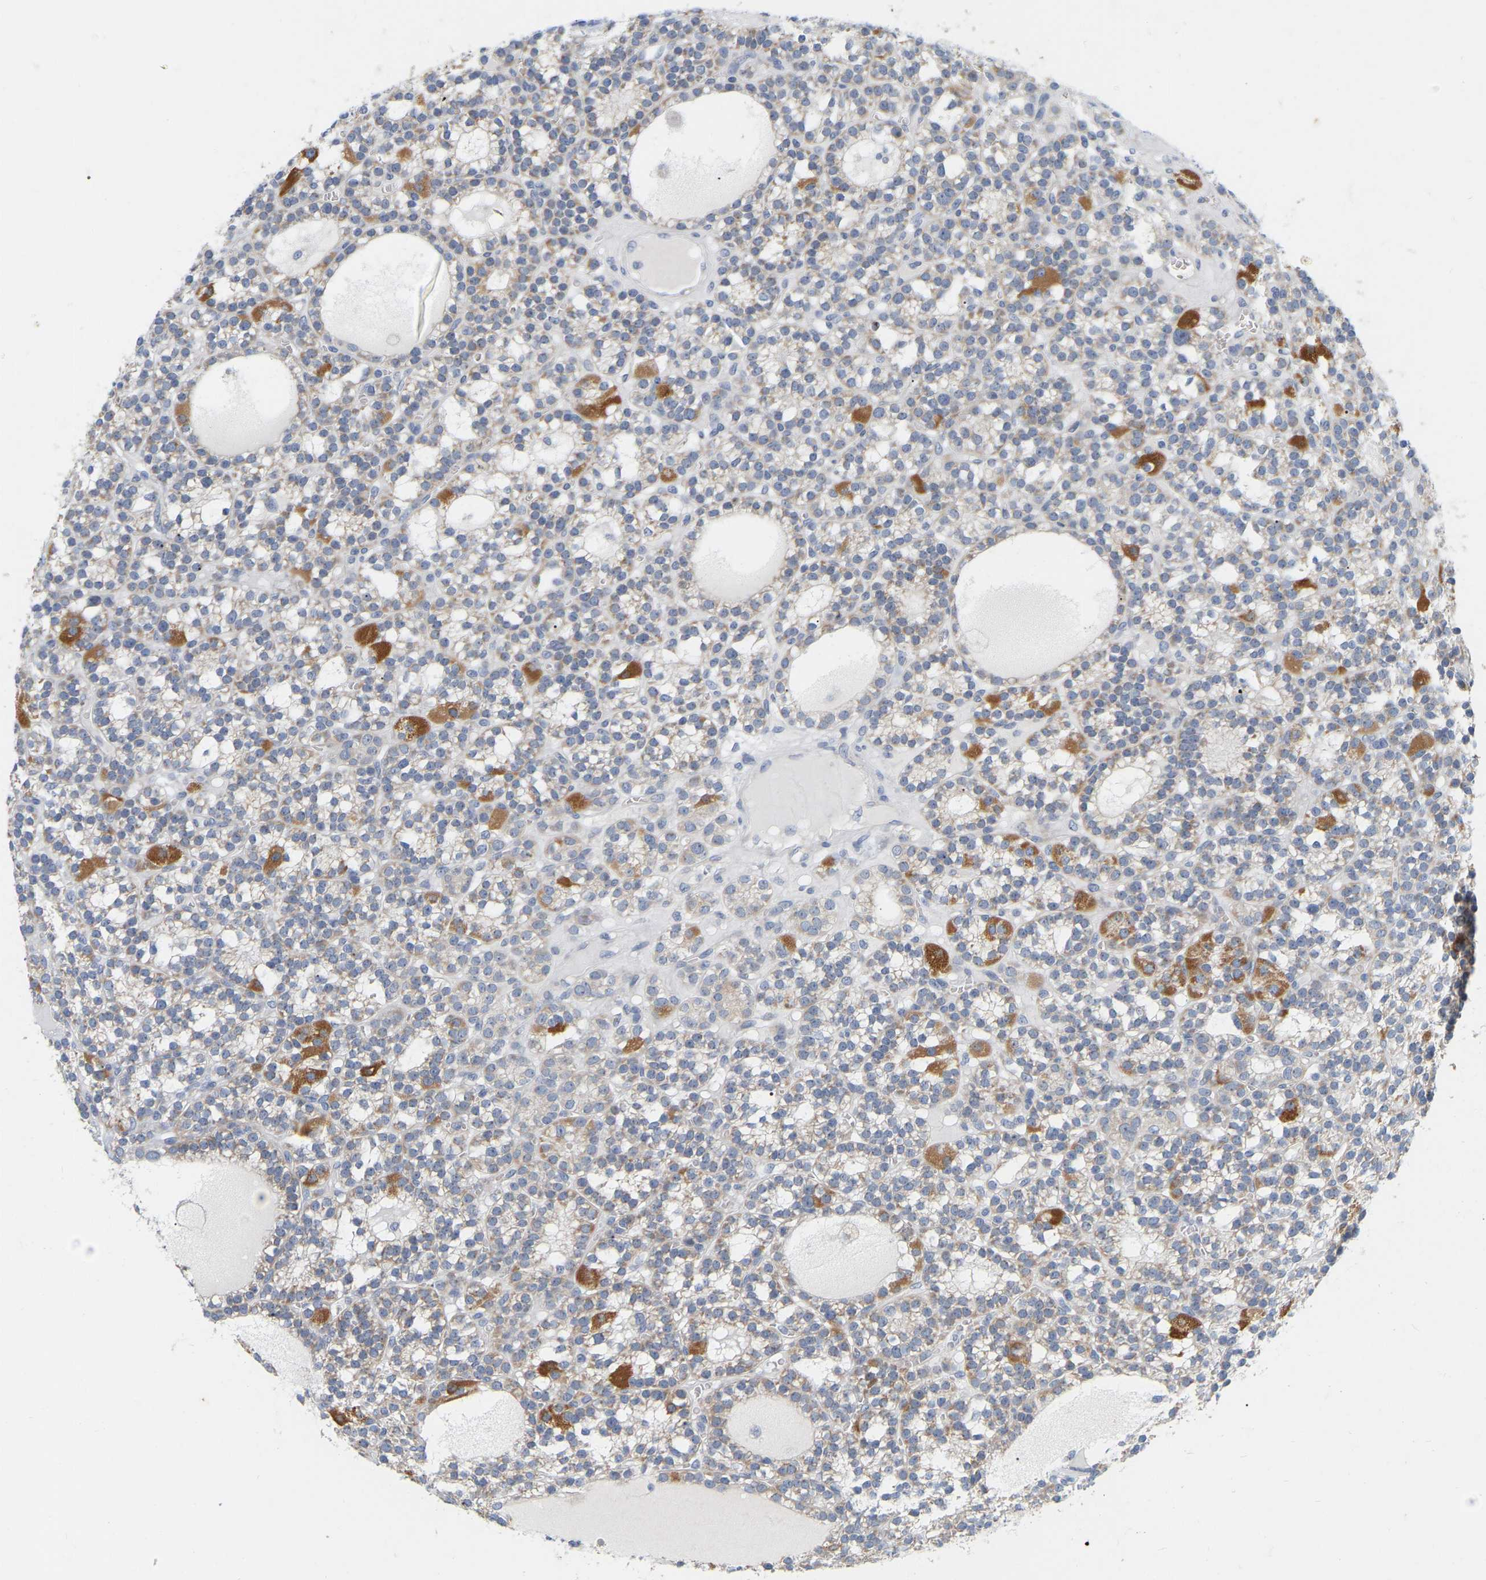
{"staining": {"intensity": "strong", "quantity": "<25%", "location": "cytoplasmic/membranous"}, "tissue": "parathyroid gland", "cell_type": "Glandular cells", "image_type": "normal", "snomed": [{"axis": "morphology", "description": "Normal tissue, NOS"}, {"axis": "morphology", "description": "Adenoma, NOS"}, {"axis": "topography", "description": "Parathyroid gland"}], "caption": "About <25% of glandular cells in normal human parathyroid gland show strong cytoplasmic/membranous protein expression as visualized by brown immunohistochemical staining.", "gene": "MINDY4", "patient": {"sex": "female", "age": 58}}